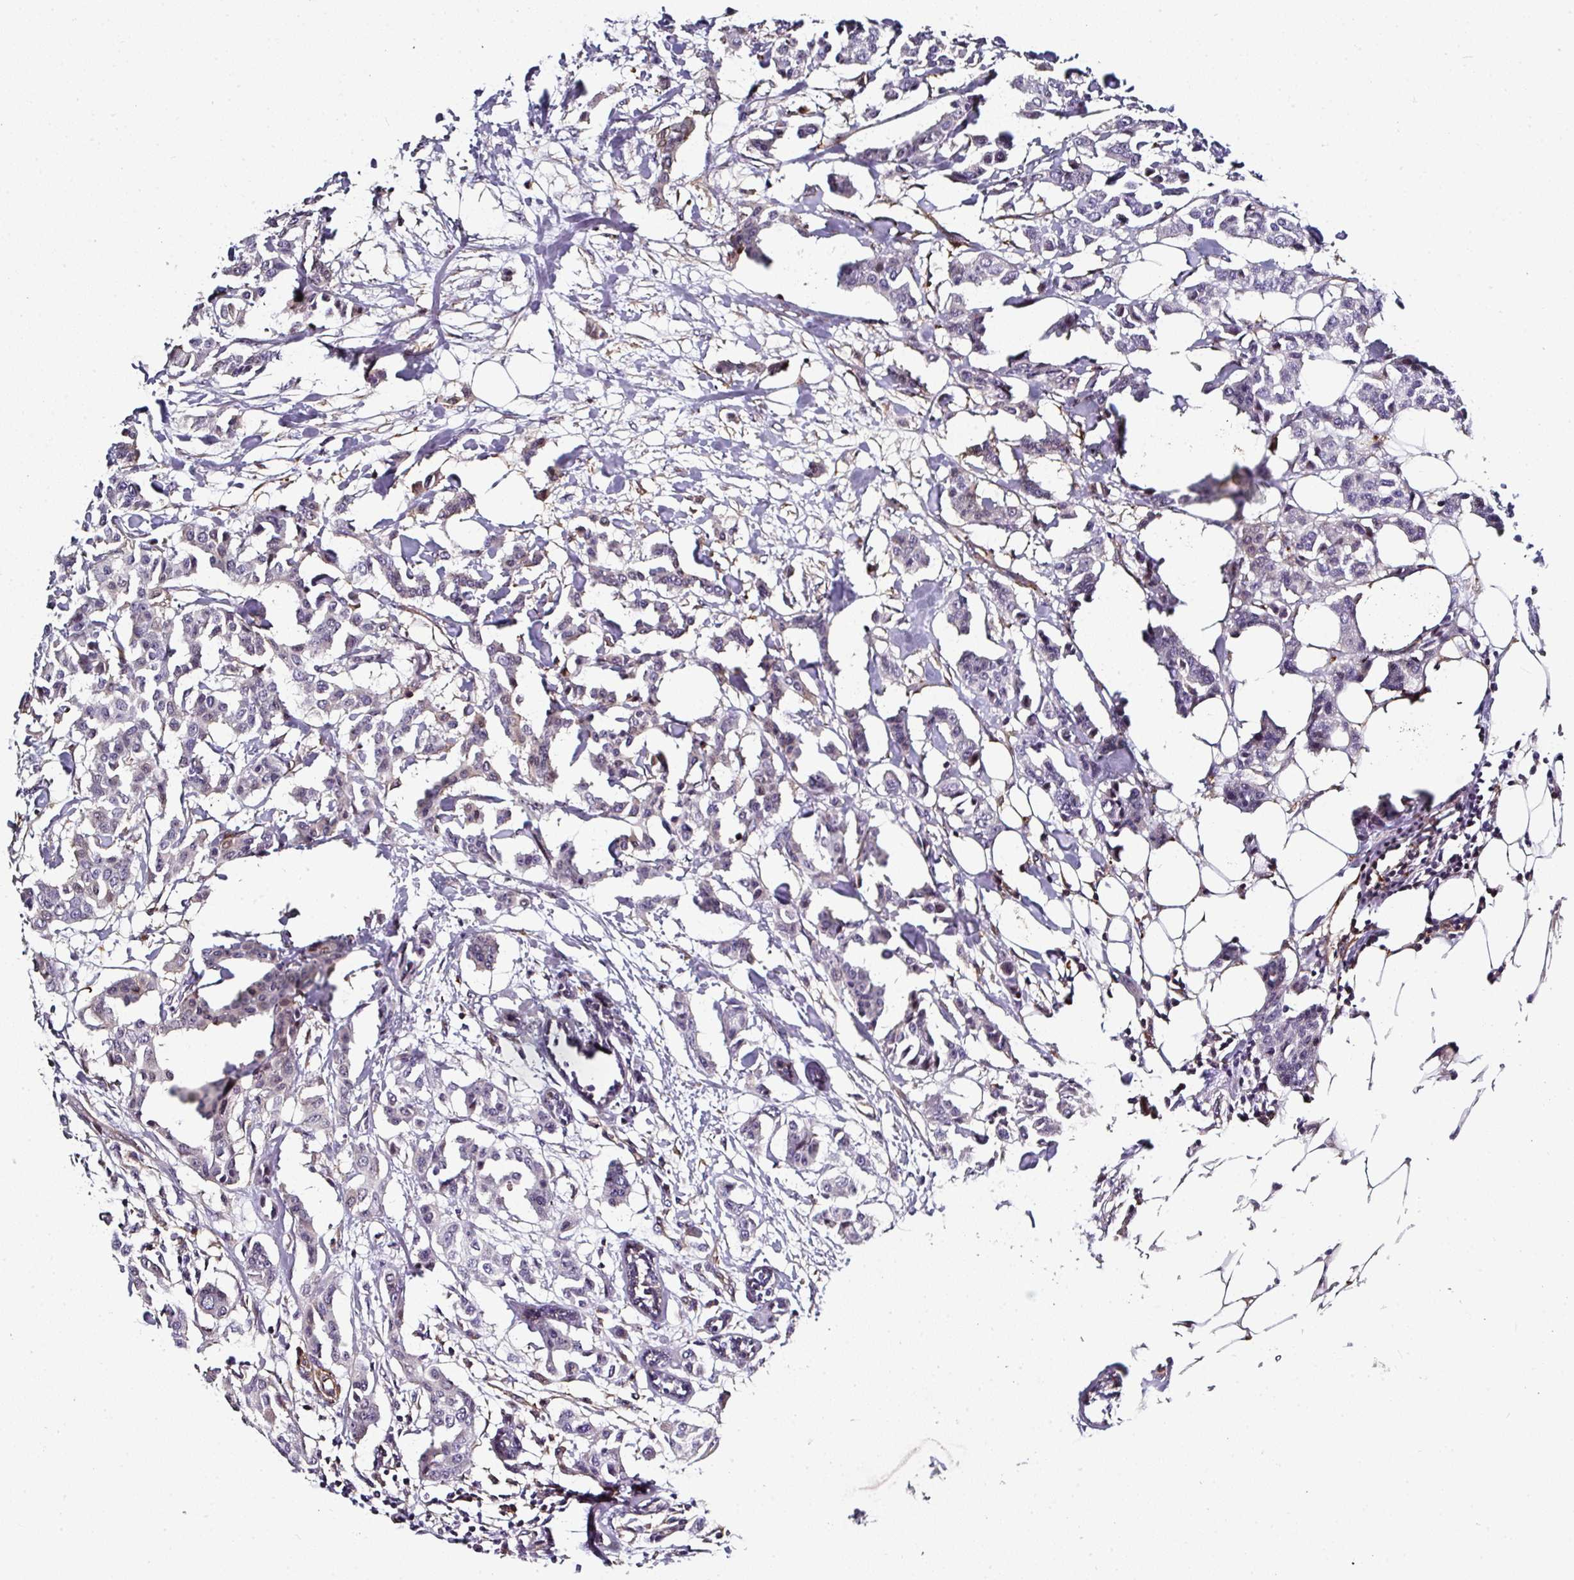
{"staining": {"intensity": "negative", "quantity": "none", "location": "none"}, "tissue": "breast cancer", "cell_type": "Tumor cells", "image_type": "cancer", "snomed": [{"axis": "morphology", "description": "Duct carcinoma"}, {"axis": "topography", "description": "Breast"}], "caption": "Breast intraductal carcinoma was stained to show a protein in brown. There is no significant positivity in tumor cells.", "gene": "BEND5", "patient": {"sex": "female", "age": 40}}